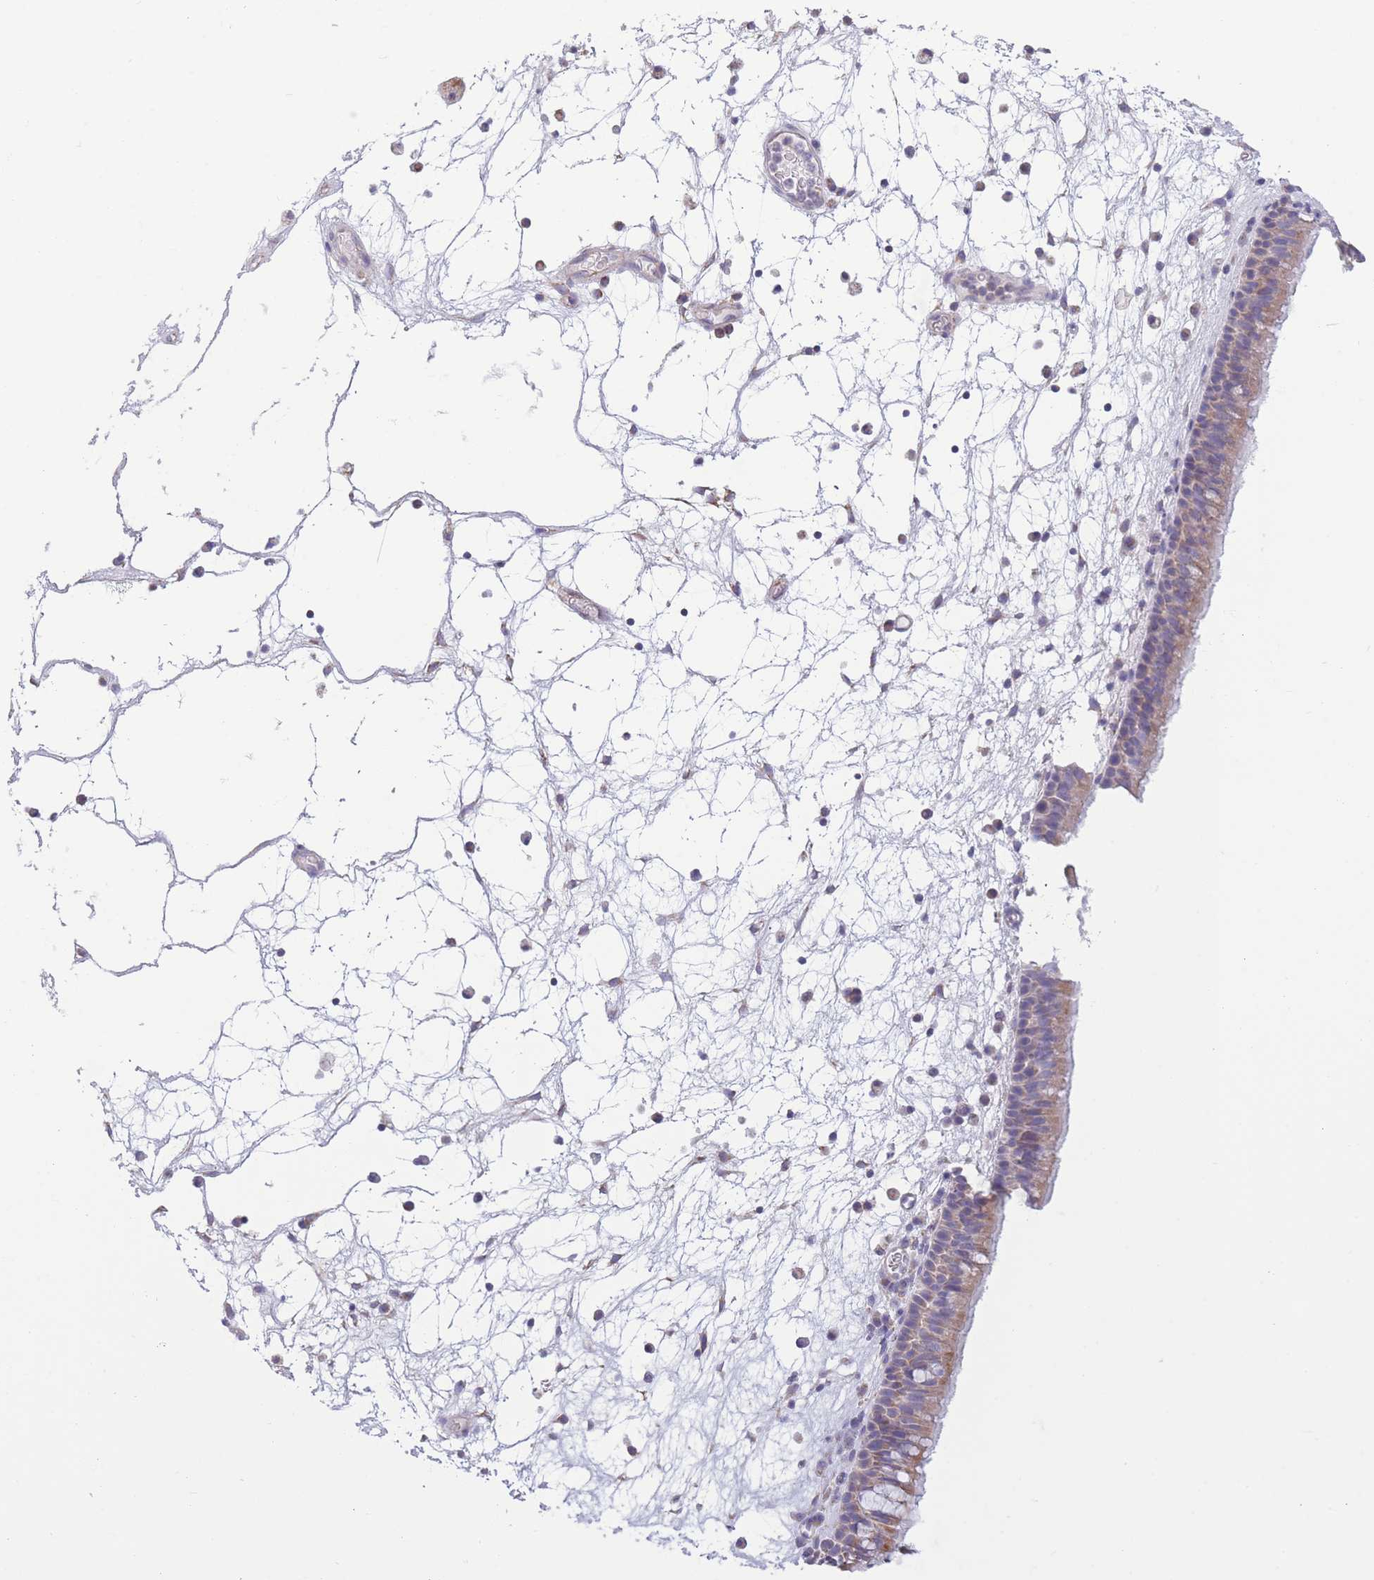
{"staining": {"intensity": "weak", "quantity": "25%-75%", "location": "cytoplasmic/membranous"}, "tissue": "nasopharynx", "cell_type": "Respiratory epithelial cells", "image_type": "normal", "snomed": [{"axis": "morphology", "description": "Normal tissue, NOS"}, {"axis": "morphology", "description": "Inflammation, NOS"}, {"axis": "morphology", "description": "Malignant melanoma, Metastatic site"}, {"axis": "topography", "description": "Nasopharynx"}], "caption": "Nasopharynx stained with DAB IHC shows low levels of weak cytoplasmic/membranous expression in about 25%-75% of respiratory epithelial cells.", "gene": "PDHA1", "patient": {"sex": "male", "age": 70}}